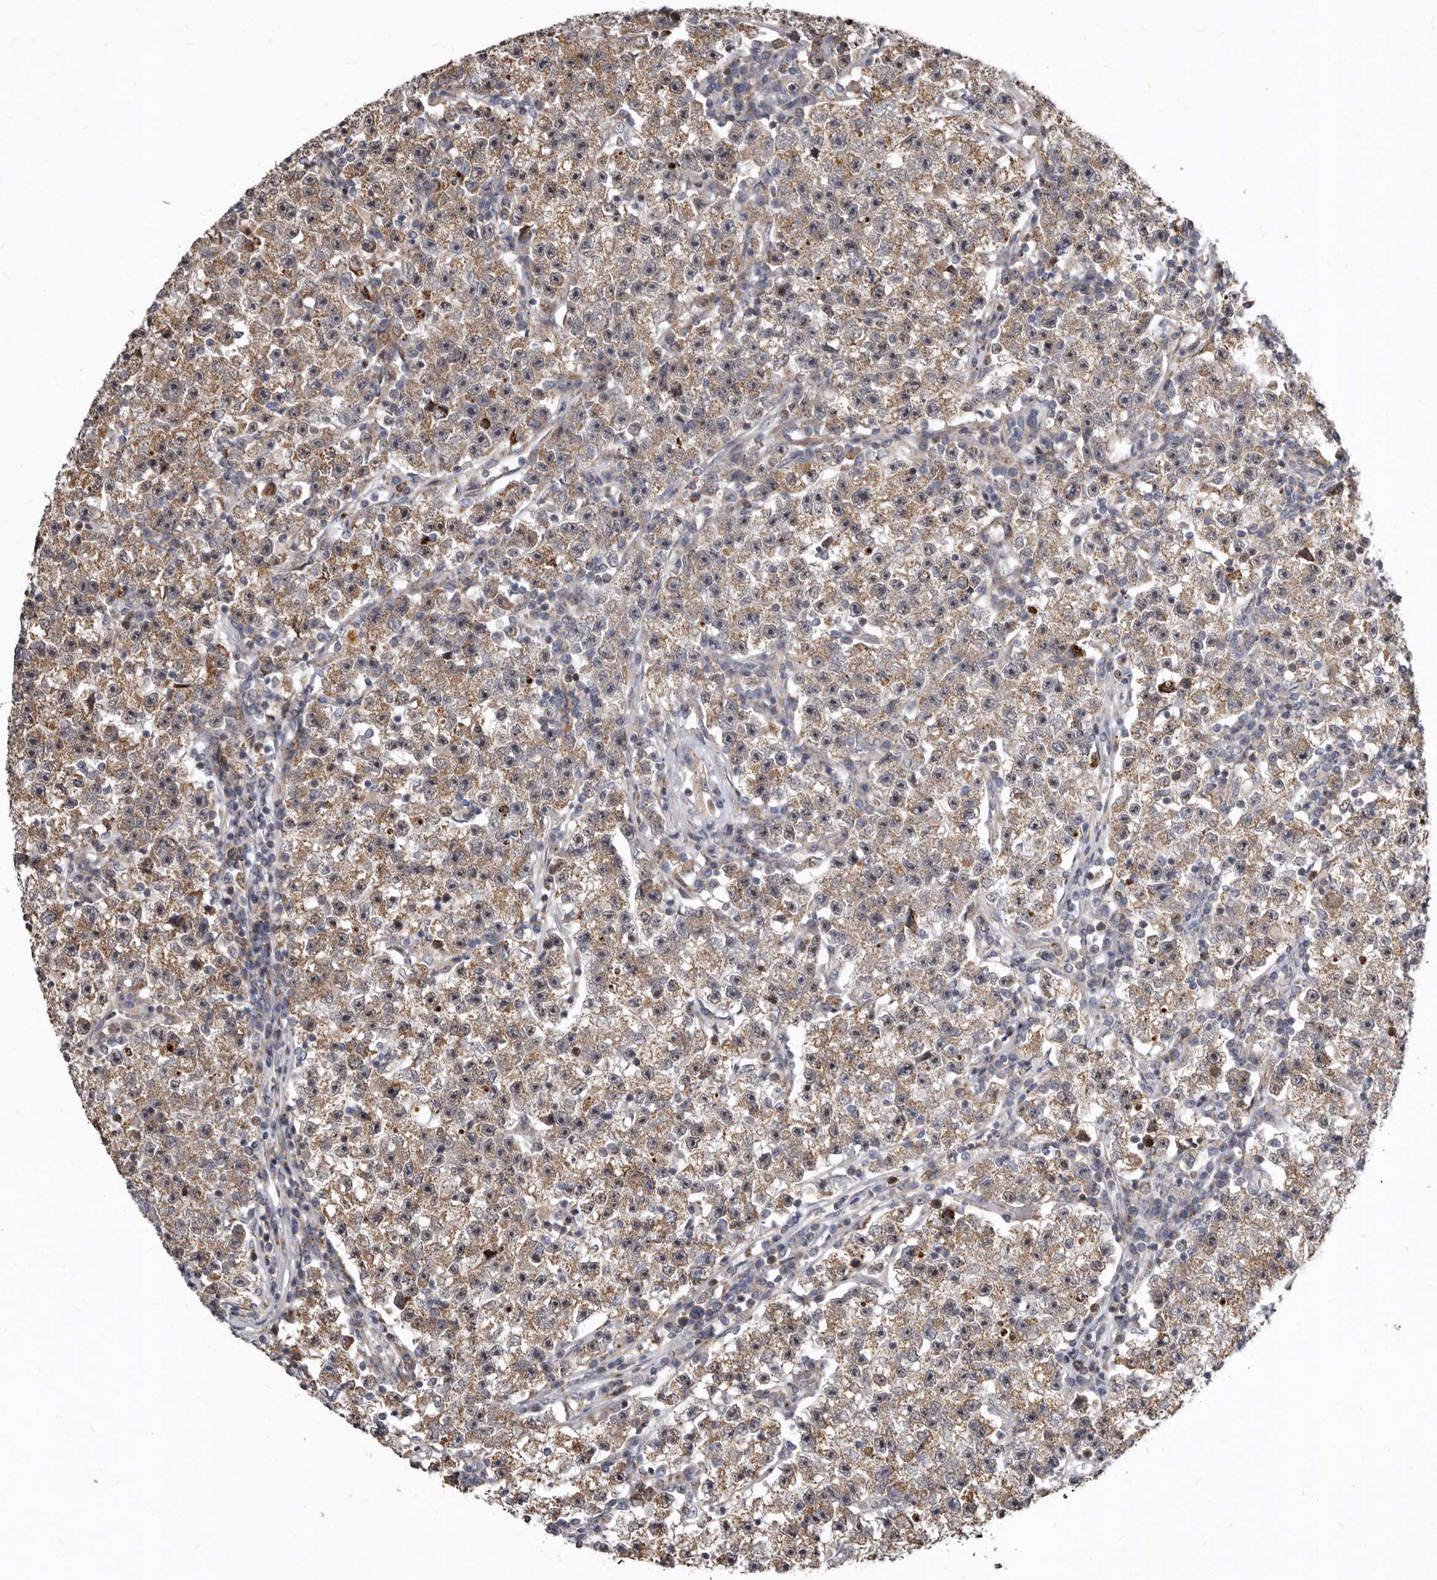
{"staining": {"intensity": "weak", "quantity": ">75%", "location": "cytoplasmic/membranous"}, "tissue": "testis cancer", "cell_type": "Tumor cells", "image_type": "cancer", "snomed": [{"axis": "morphology", "description": "Seminoma, NOS"}, {"axis": "topography", "description": "Testis"}], "caption": "About >75% of tumor cells in testis cancer (seminoma) demonstrate weak cytoplasmic/membranous protein staining as visualized by brown immunohistochemical staining.", "gene": "SMC4", "patient": {"sex": "male", "age": 22}}